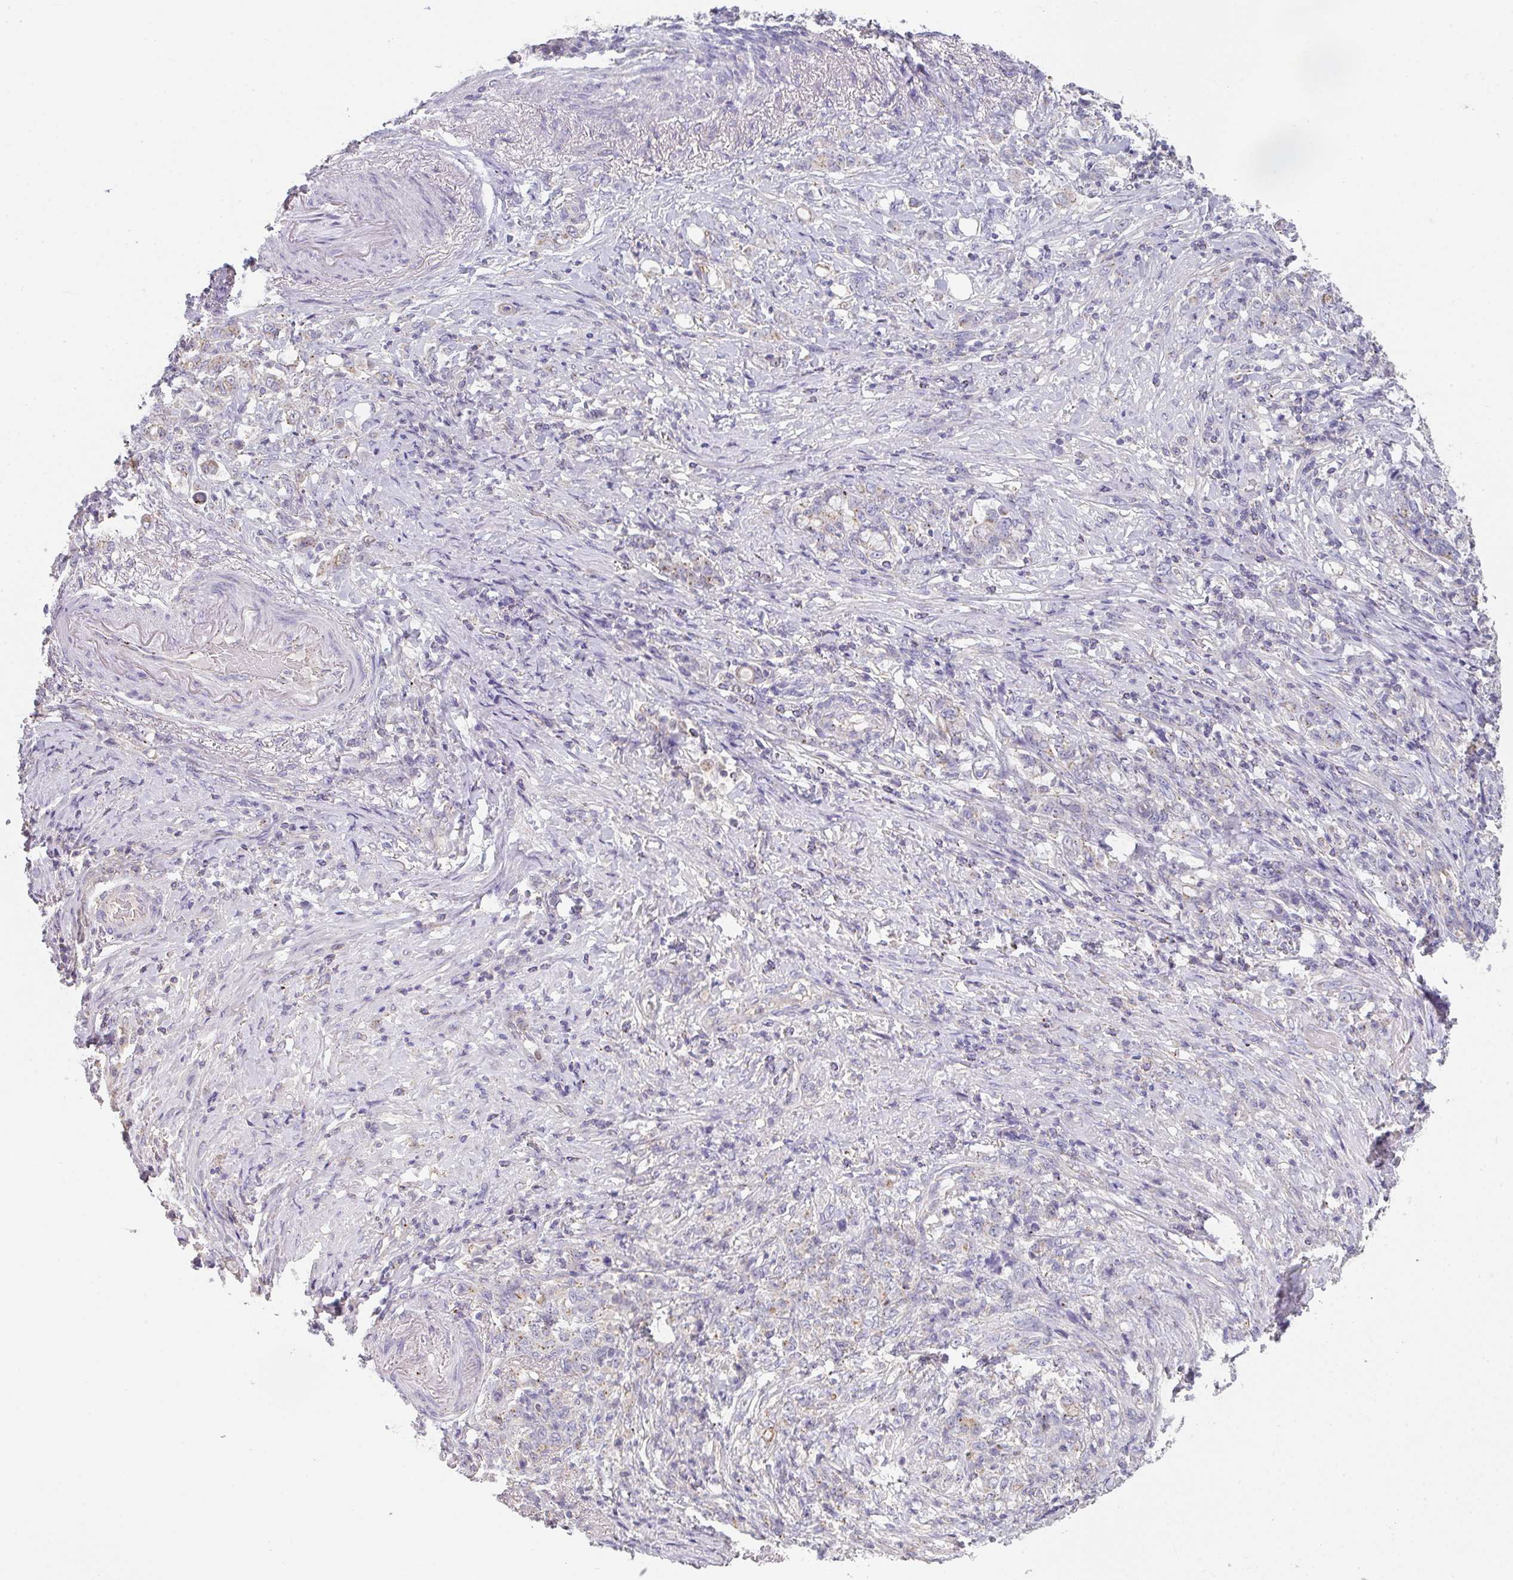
{"staining": {"intensity": "weak", "quantity": "25%-75%", "location": "cytoplasmic/membranous"}, "tissue": "stomach cancer", "cell_type": "Tumor cells", "image_type": "cancer", "snomed": [{"axis": "morphology", "description": "Adenocarcinoma, NOS"}, {"axis": "topography", "description": "Stomach"}], "caption": "This image shows stomach cancer (adenocarcinoma) stained with immunohistochemistry (IHC) to label a protein in brown. The cytoplasmic/membranous of tumor cells show weak positivity for the protein. Nuclei are counter-stained blue.", "gene": "CHMP5", "patient": {"sex": "female", "age": 79}}